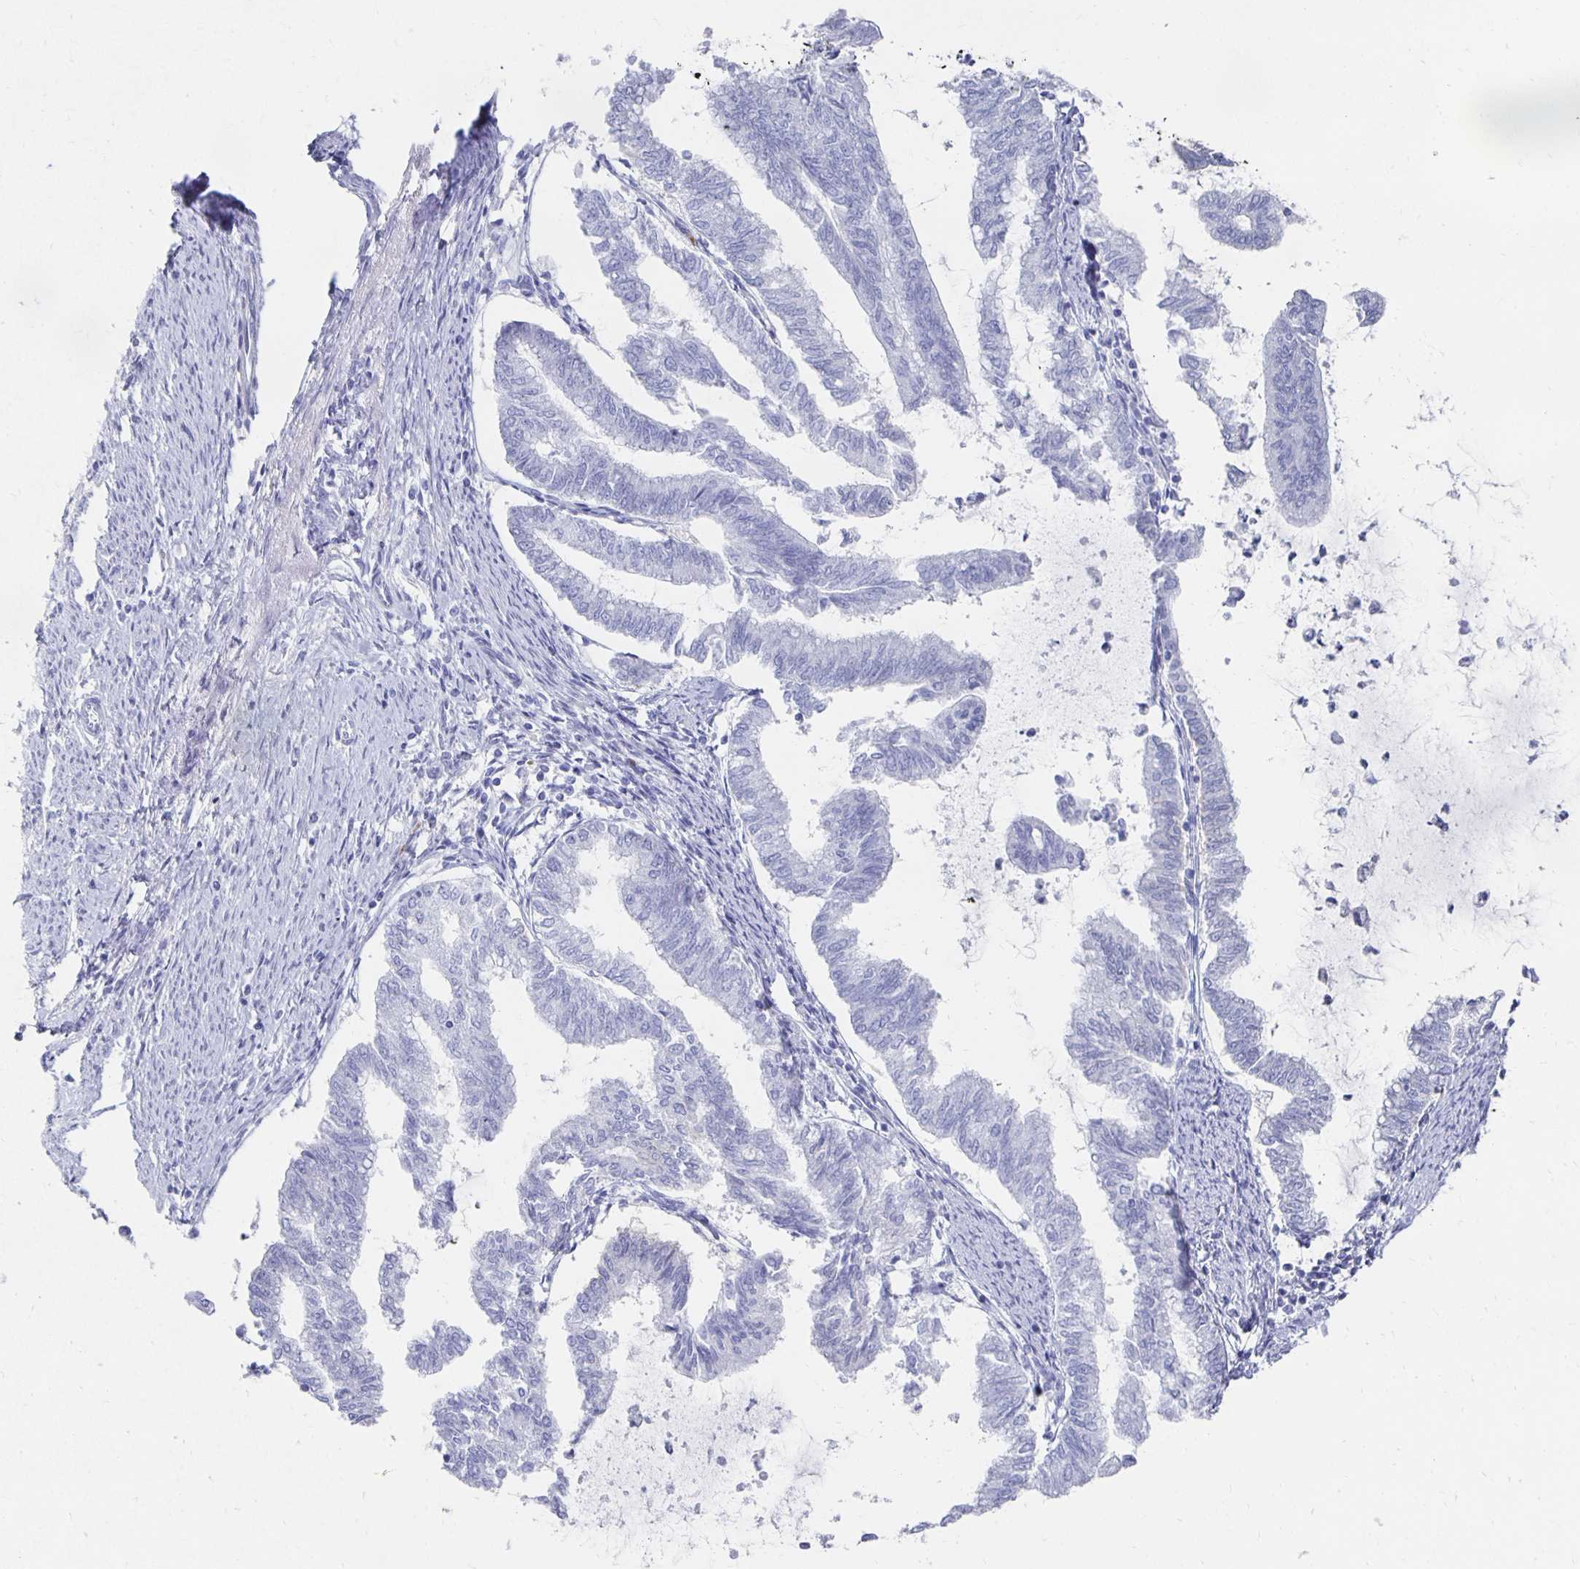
{"staining": {"intensity": "negative", "quantity": "none", "location": "none"}, "tissue": "endometrial cancer", "cell_type": "Tumor cells", "image_type": "cancer", "snomed": [{"axis": "morphology", "description": "Adenocarcinoma, NOS"}, {"axis": "topography", "description": "Endometrium"}], "caption": "Tumor cells are negative for protein expression in human endometrial adenocarcinoma.", "gene": "PRDM7", "patient": {"sex": "female", "age": 79}}